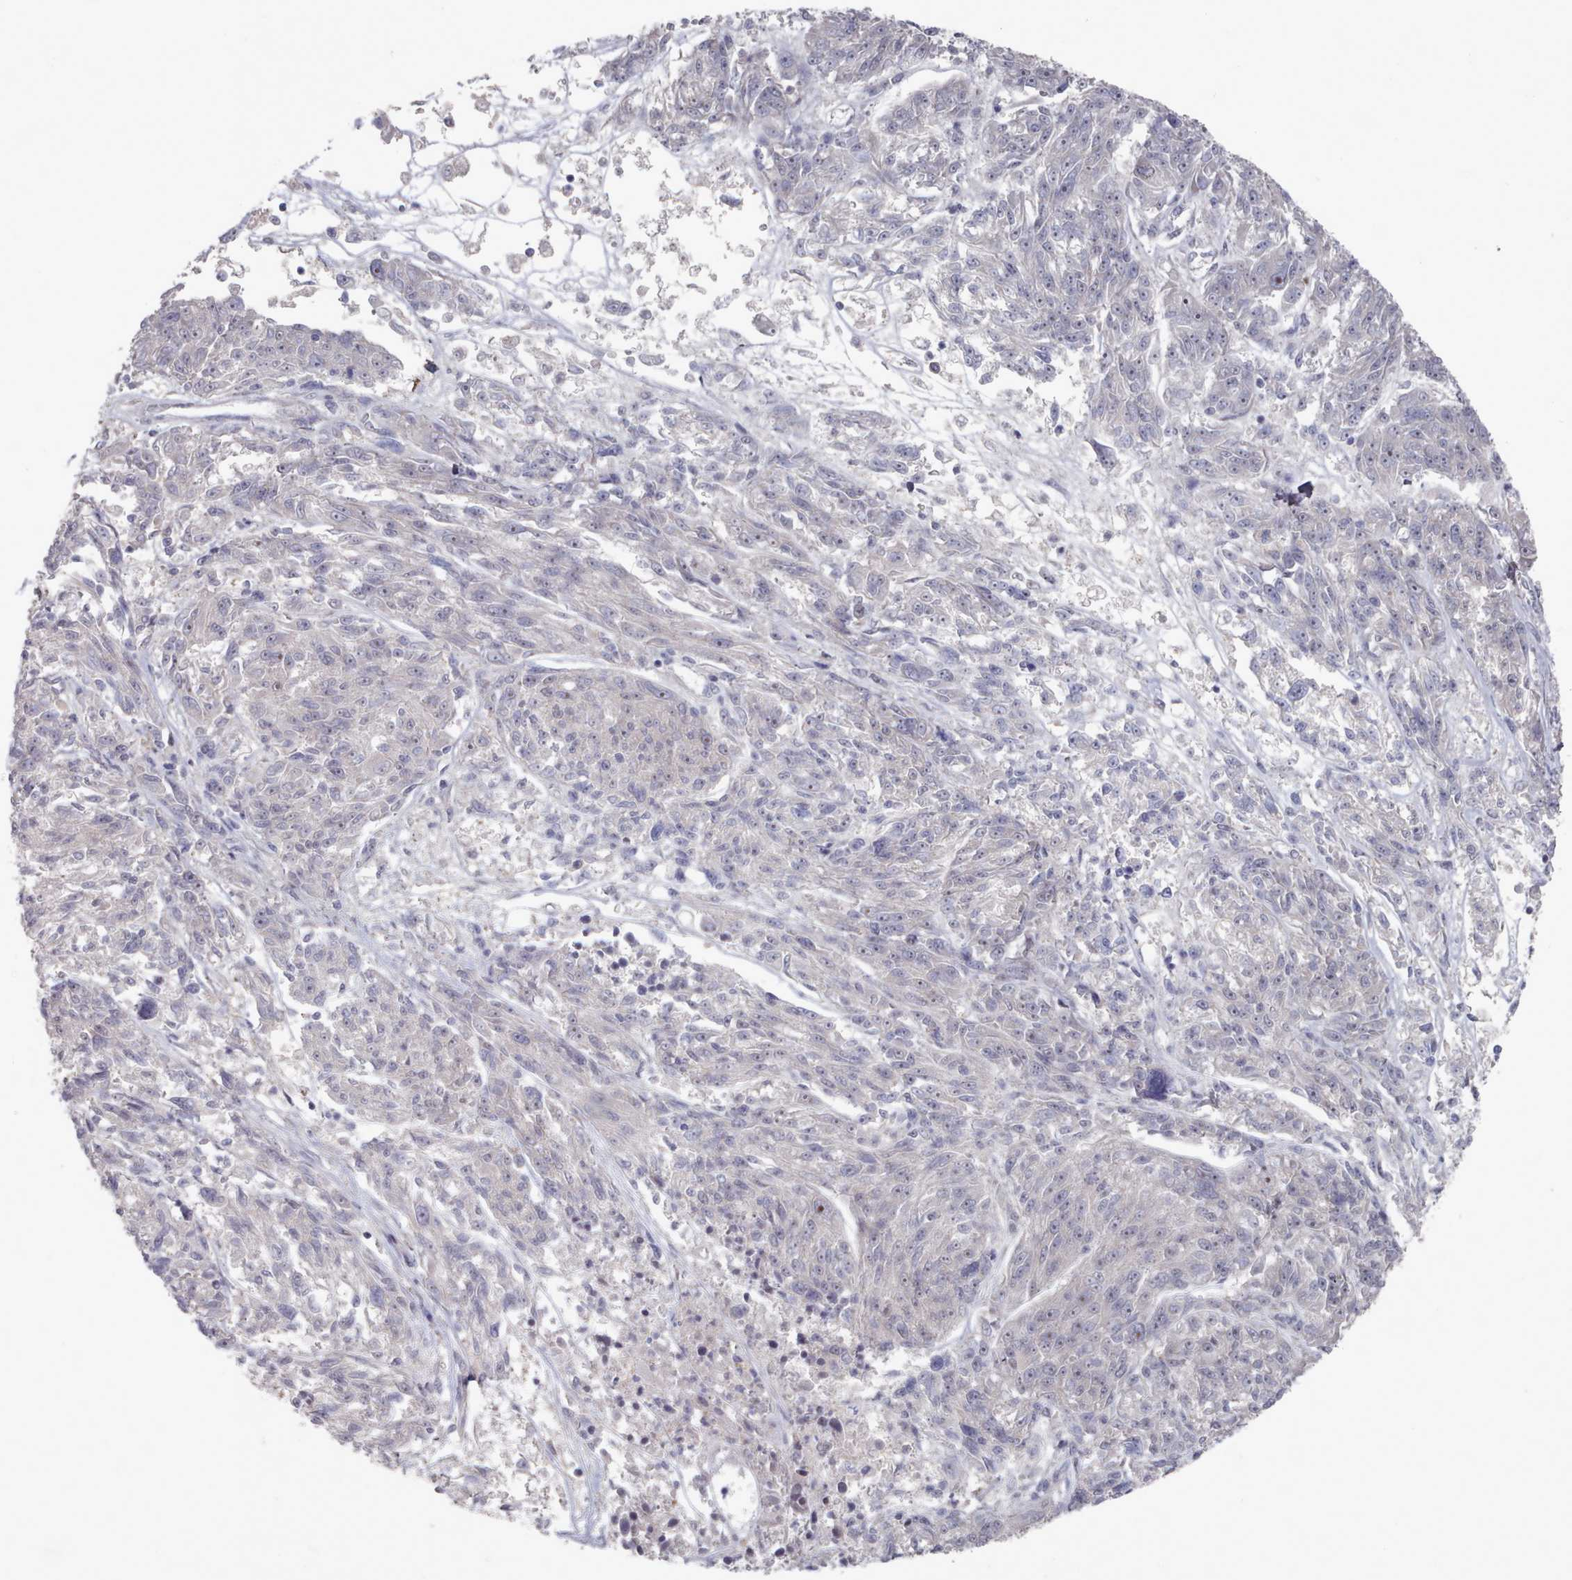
{"staining": {"intensity": "negative", "quantity": "none", "location": "none"}, "tissue": "melanoma", "cell_type": "Tumor cells", "image_type": "cancer", "snomed": [{"axis": "morphology", "description": "Malignant melanoma, NOS"}, {"axis": "topography", "description": "Skin"}], "caption": "Immunohistochemistry (IHC) histopathology image of human melanoma stained for a protein (brown), which demonstrates no positivity in tumor cells.", "gene": "COL8A2", "patient": {"sex": "male", "age": 53}}